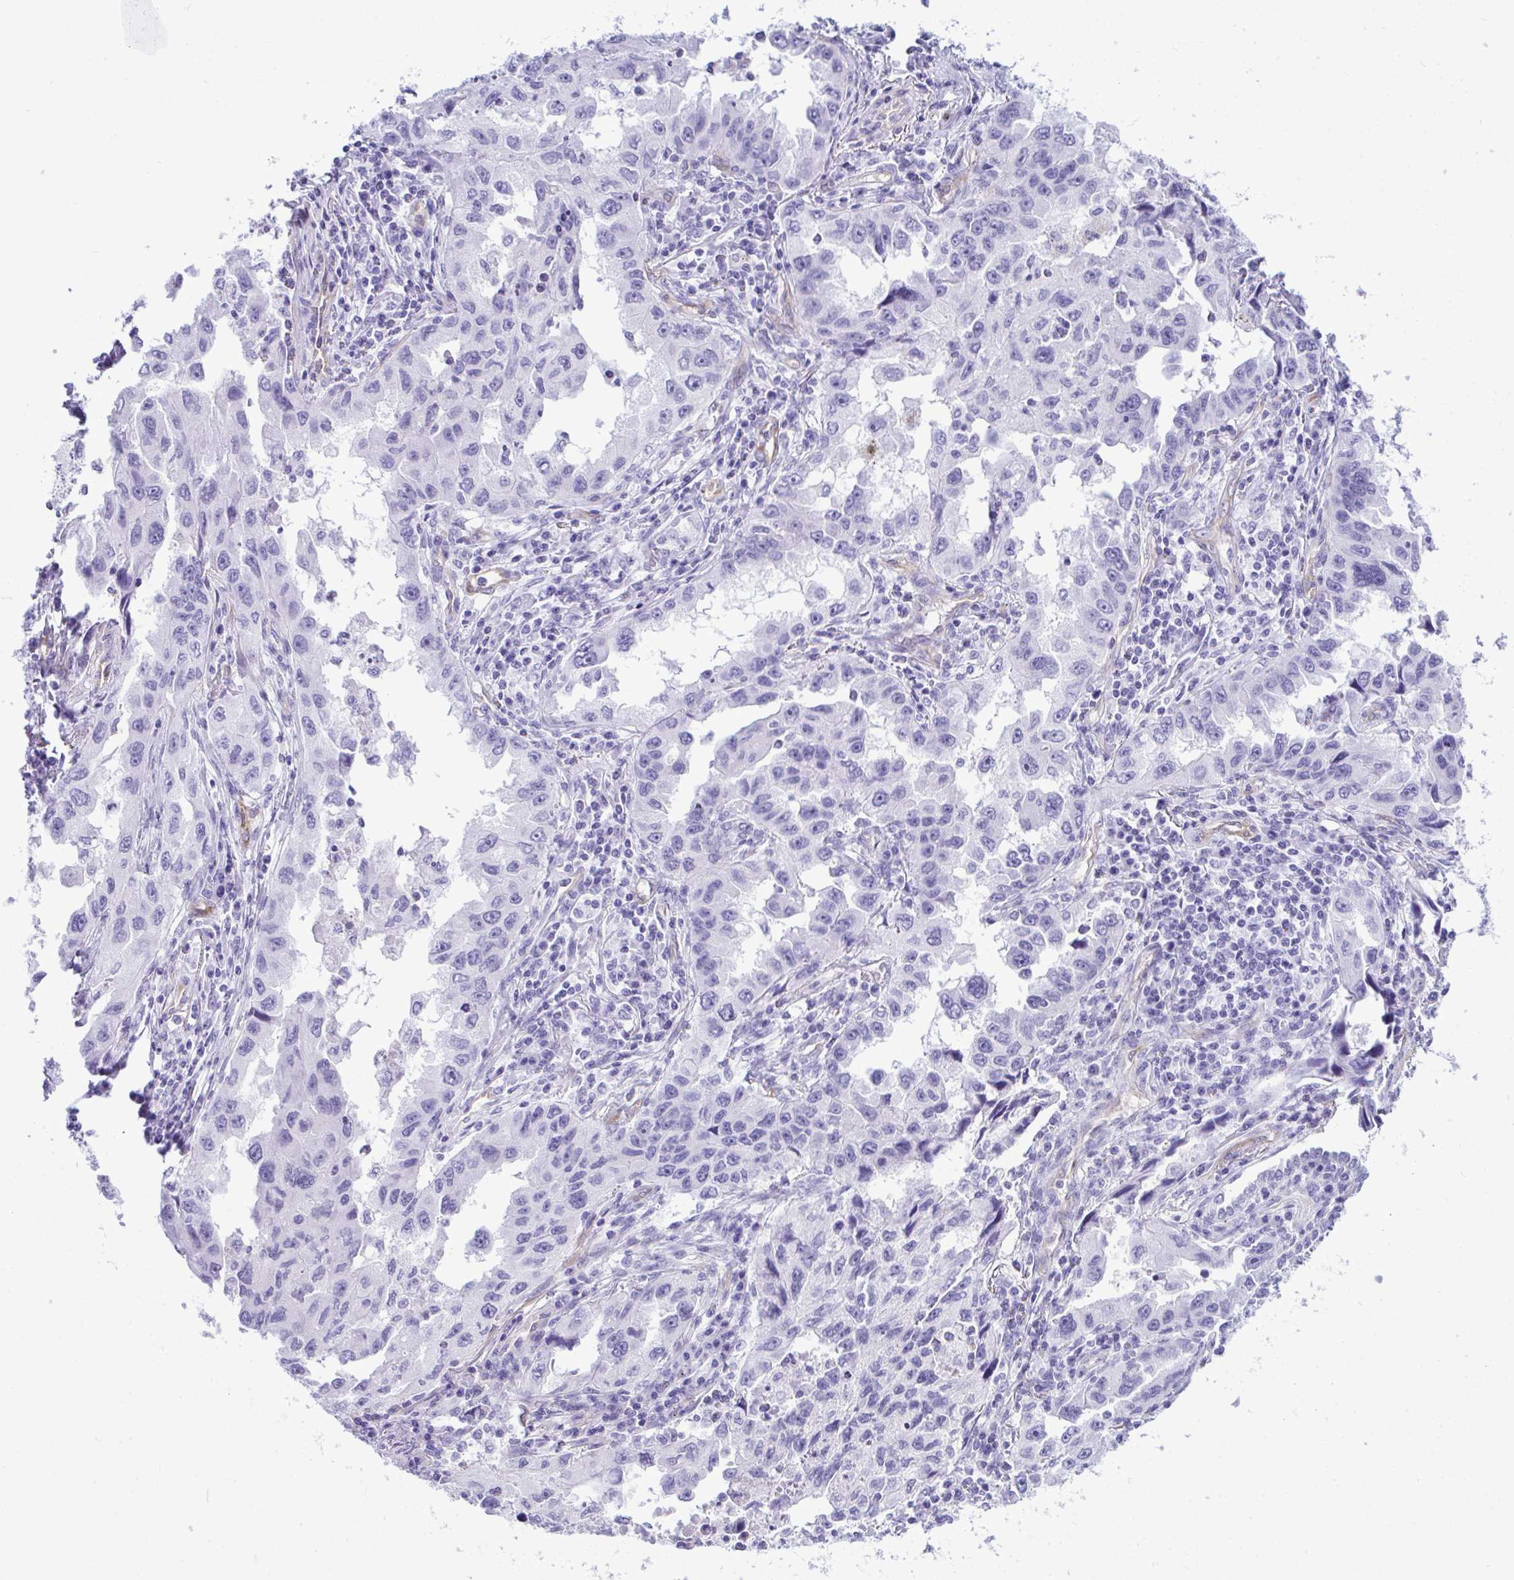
{"staining": {"intensity": "negative", "quantity": "none", "location": "none"}, "tissue": "lung cancer", "cell_type": "Tumor cells", "image_type": "cancer", "snomed": [{"axis": "morphology", "description": "Adenocarcinoma, NOS"}, {"axis": "topography", "description": "Lung"}], "caption": "Immunohistochemistry (IHC) photomicrograph of human lung adenocarcinoma stained for a protein (brown), which displays no staining in tumor cells.", "gene": "LIMS2", "patient": {"sex": "female", "age": 73}}